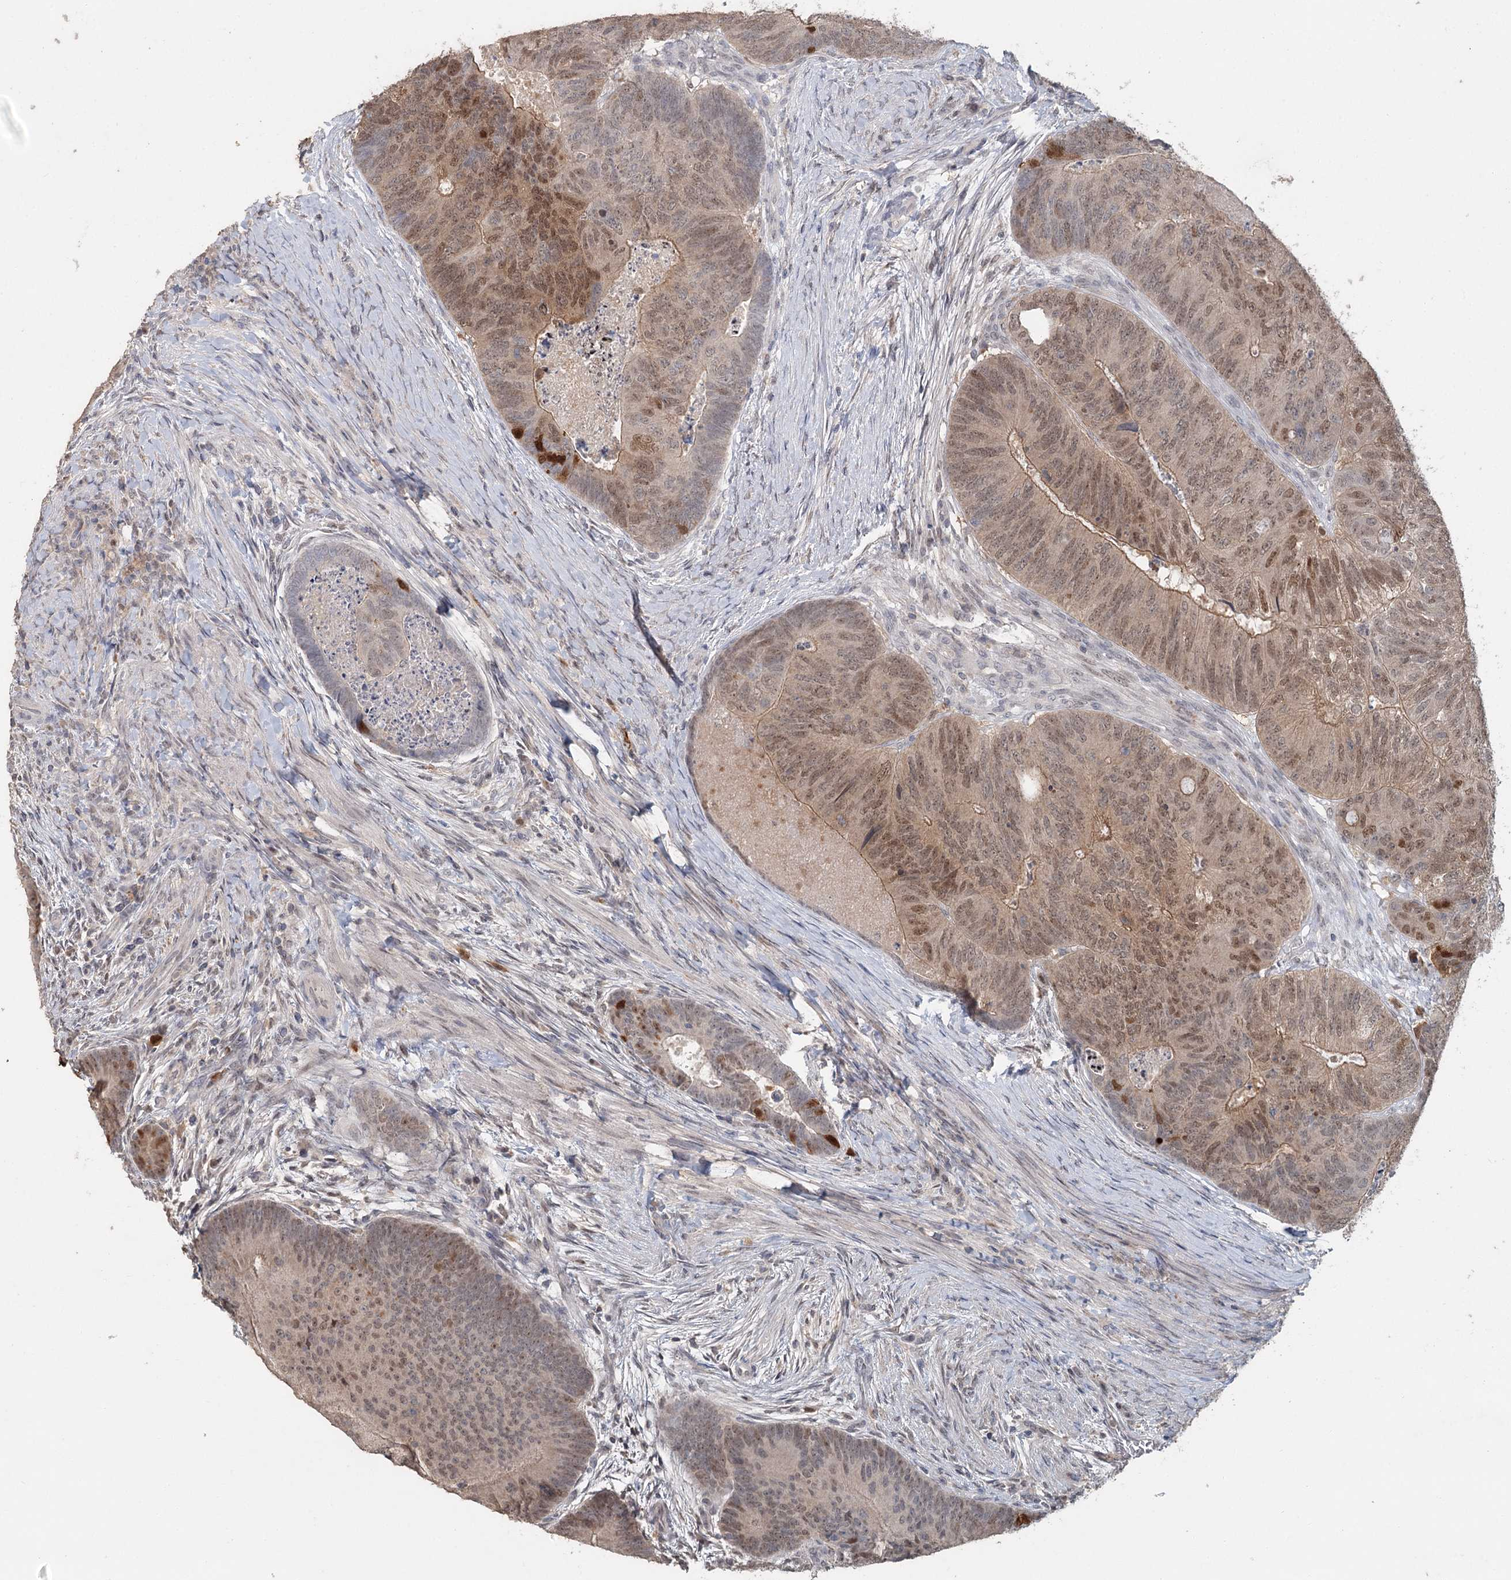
{"staining": {"intensity": "moderate", "quantity": "25%-75%", "location": "cytoplasmic/membranous,nuclear"}, "tissue": "colorectal cancer", "cell_type": "Tumor cells", "image_type": "cancer", "snomed": [{"axis": "morphology", "description": "Adenocarcinoma, NOS"}, {"axis": "topography", "description": "Colon"}], "caption": "Immunohistochemistry (IHC) (DAB) staining of colorectal adenocarcinoma displays moderate cytoplasmic/membranous and nuclear protein expression in approximately 25%-75% of tumor cells. (DAB IHC, brown staining for protein, blue staining for nuclei).", "gene": "ADK", "patient": {"sex": "female", "age": 67}}